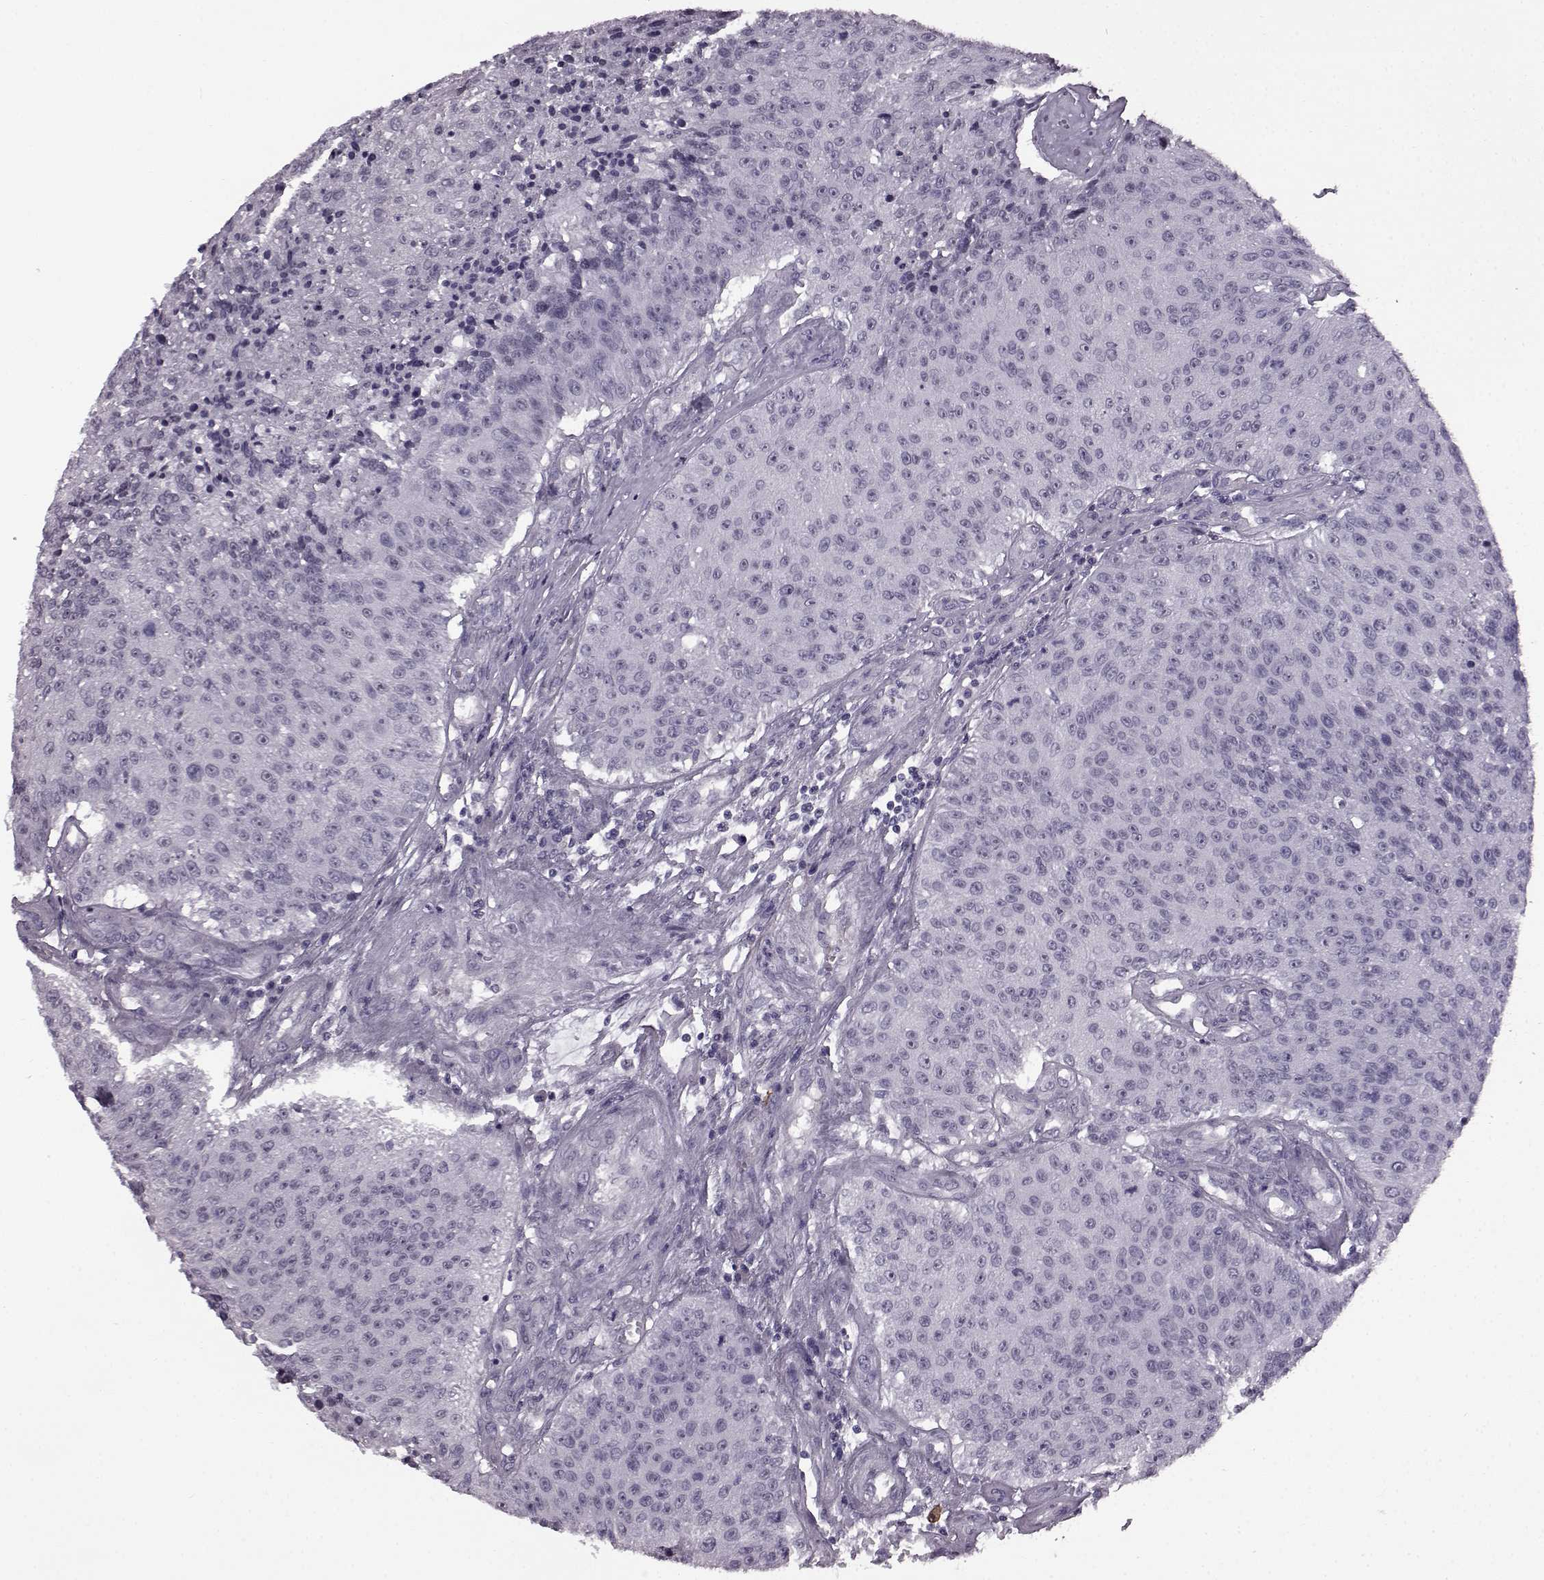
{"staining": {"intensity": "negative", "quantity": "none", "location": "none"}, "tissue": "urothelial cancer", "cell_type": "Tumor cells", "image_type": "cancer", "snomed": [{"axis": "morphology", "description": "Urothelial carcinoma, NOS"}, {"axis": "topography", "description": "Urinary bladder"}], "caption": "Tumor cells are negative for protein expression in human urothelial cancer.", "gene": "PRPH2", "patient": {"sex": "male", "age": 55}}